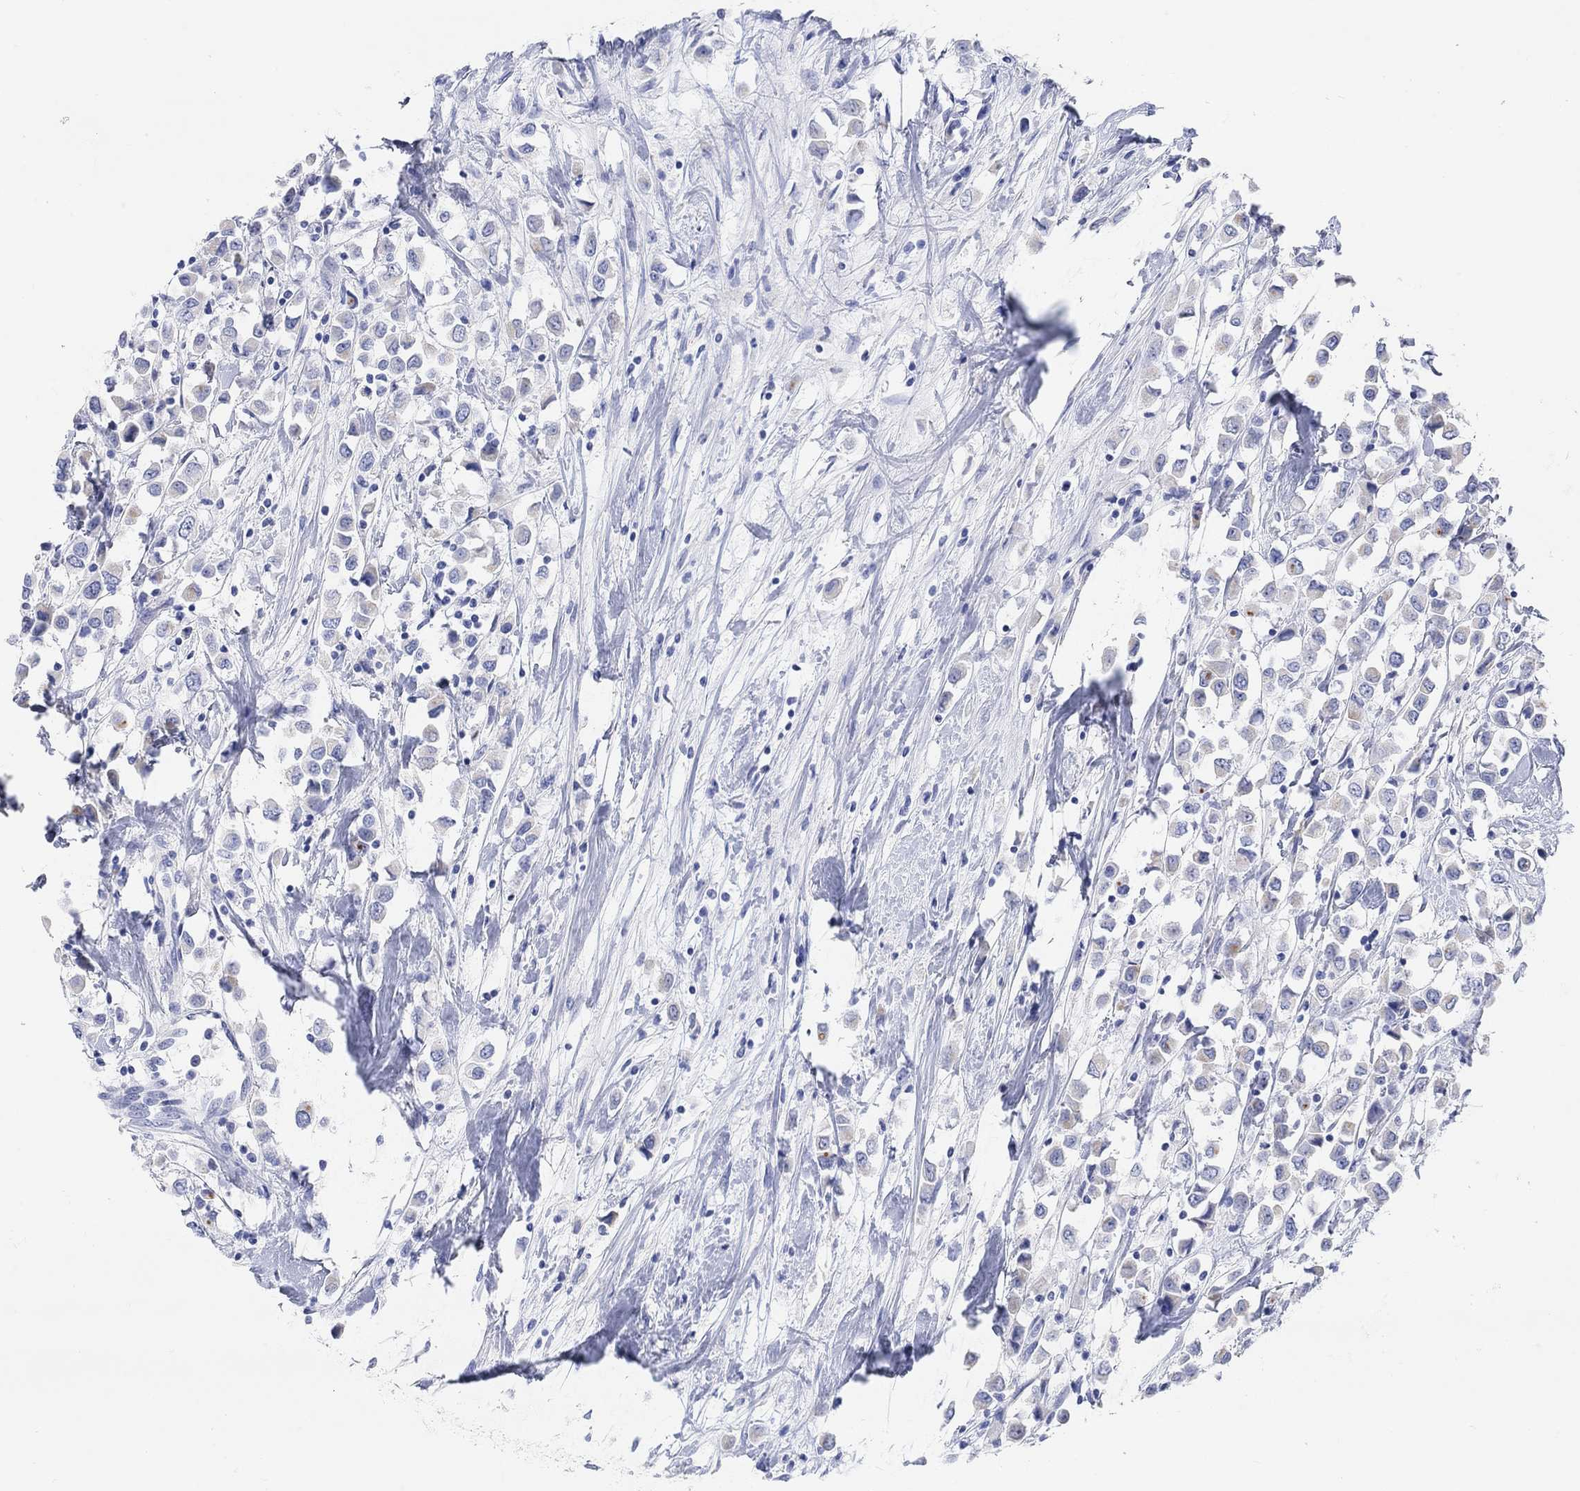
{"staining": {"intensity": "negative", "quantity": "none", "location": "none"}, "tissue": "breast cancer", "cell_type": "Tumor cells", "image_type": "cancer", "snomed": [{"axis": "morphology", "description": "Duct carcinoma"}, {"axis": "topography", "description": "Breast"}], "caption": "This histopathology image is of breast cancer stained with immunohistochemistry to label a protein in brown with the nuclei are counter-stained blue. There is no positivity in tumor cells.", "gene": "XIRP2", "patient": {"sex": "female", "age": 61}}